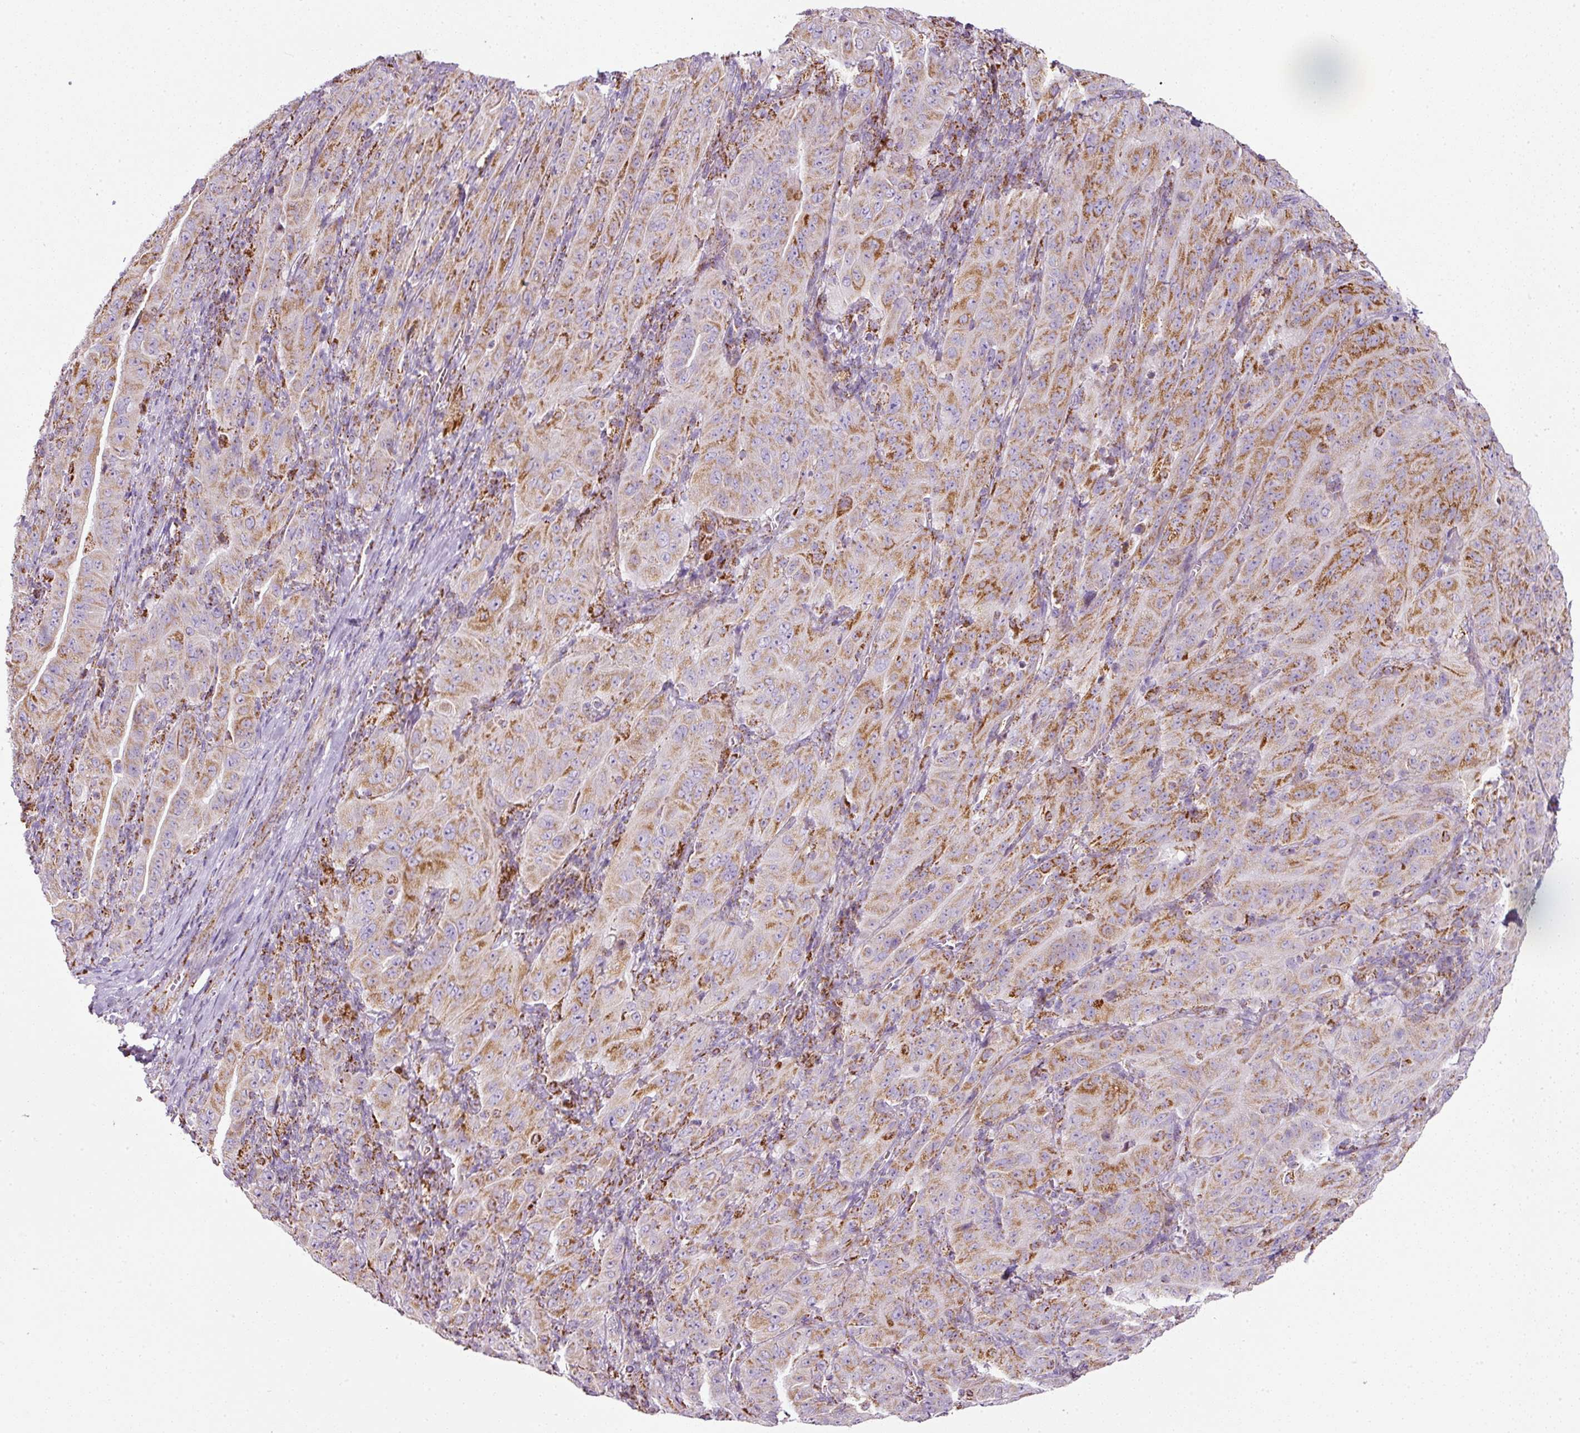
{"staining": {"intensity": "moderate", "quantity": ">75%", "location": "cytoplasmic/membranous"}, "tissue": "pancreatic cancer", "cell_type": "Tumor cells", "image_type": "cancer", "snomed": [{"axis": "morphology", "description": "Adenocarcinoma, NOS"}, {"axis": "topography", "description": "Pancreas"}], "caption": "Moderate cytoplasmic/membranous protein staining is appreciated in about >75% of tumor cells in pancreatic adenocarcinoma.", "gene": "SDHA", "patient": {"sex": "male", "age": 63}}